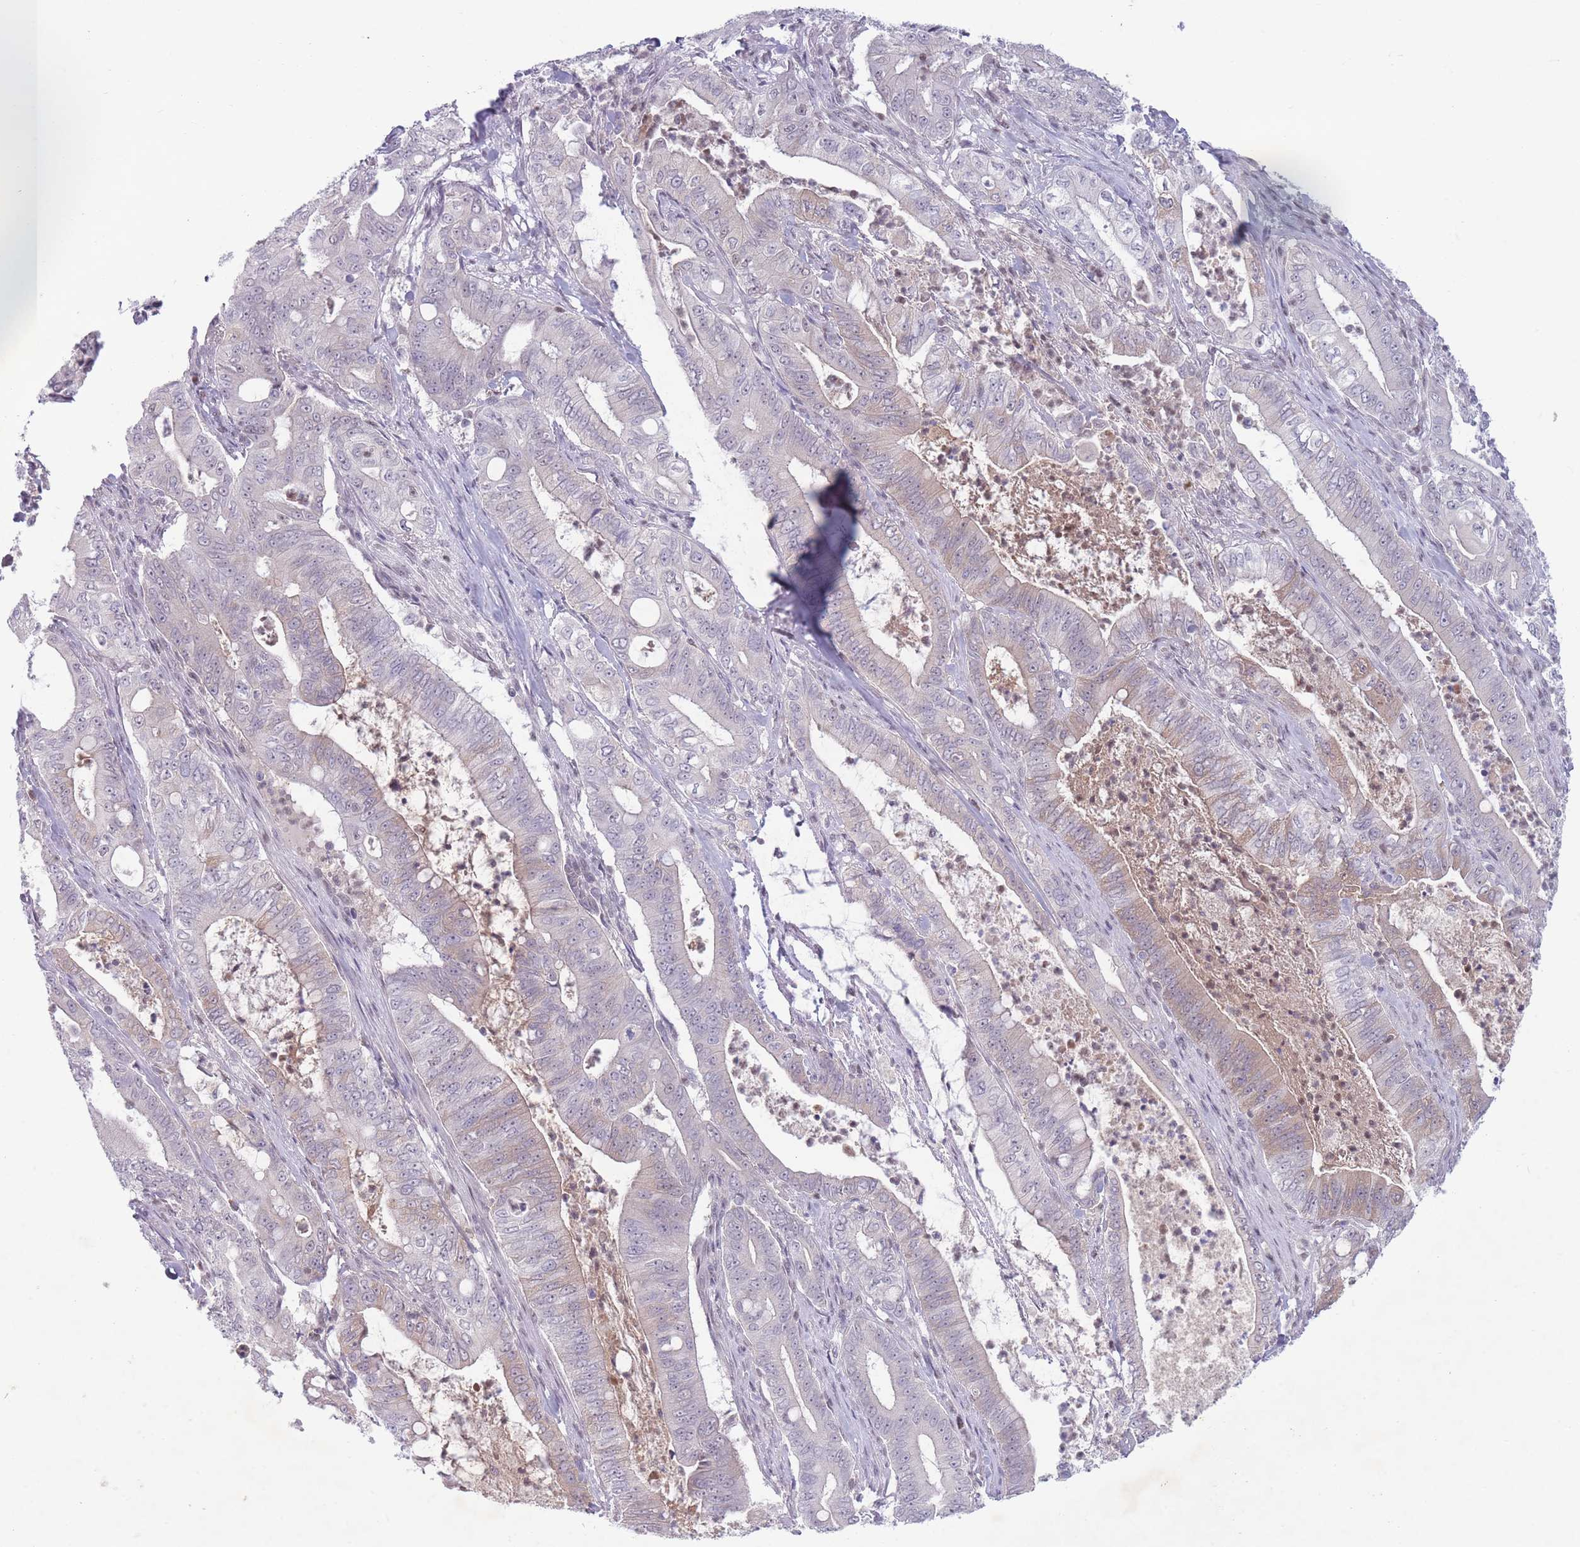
{"staining": {"intensity": "weak", "quantity": "<25%", "location": "cytoplasmic/membranous"}, "tissue": "pancreatic cancer", "cell_type": "Tumor cells", "image_type": "cancer", "snomed": [{"axis": "morphology", "description": "Adenocarcinoma, NOS"}, {"axis": "topography", "description": "Pancreas"}], "caption": "High power microscopy photomicrograph of an immunohistochemistry (IHC) micrograph of pancreatic adenocarcinoma, revealing no significant positivity in tumor cells. (DAB immunohistochemistry, high magnification).", "gene": "ARID3B", "patient": {"sex": "male", "age": 71}}